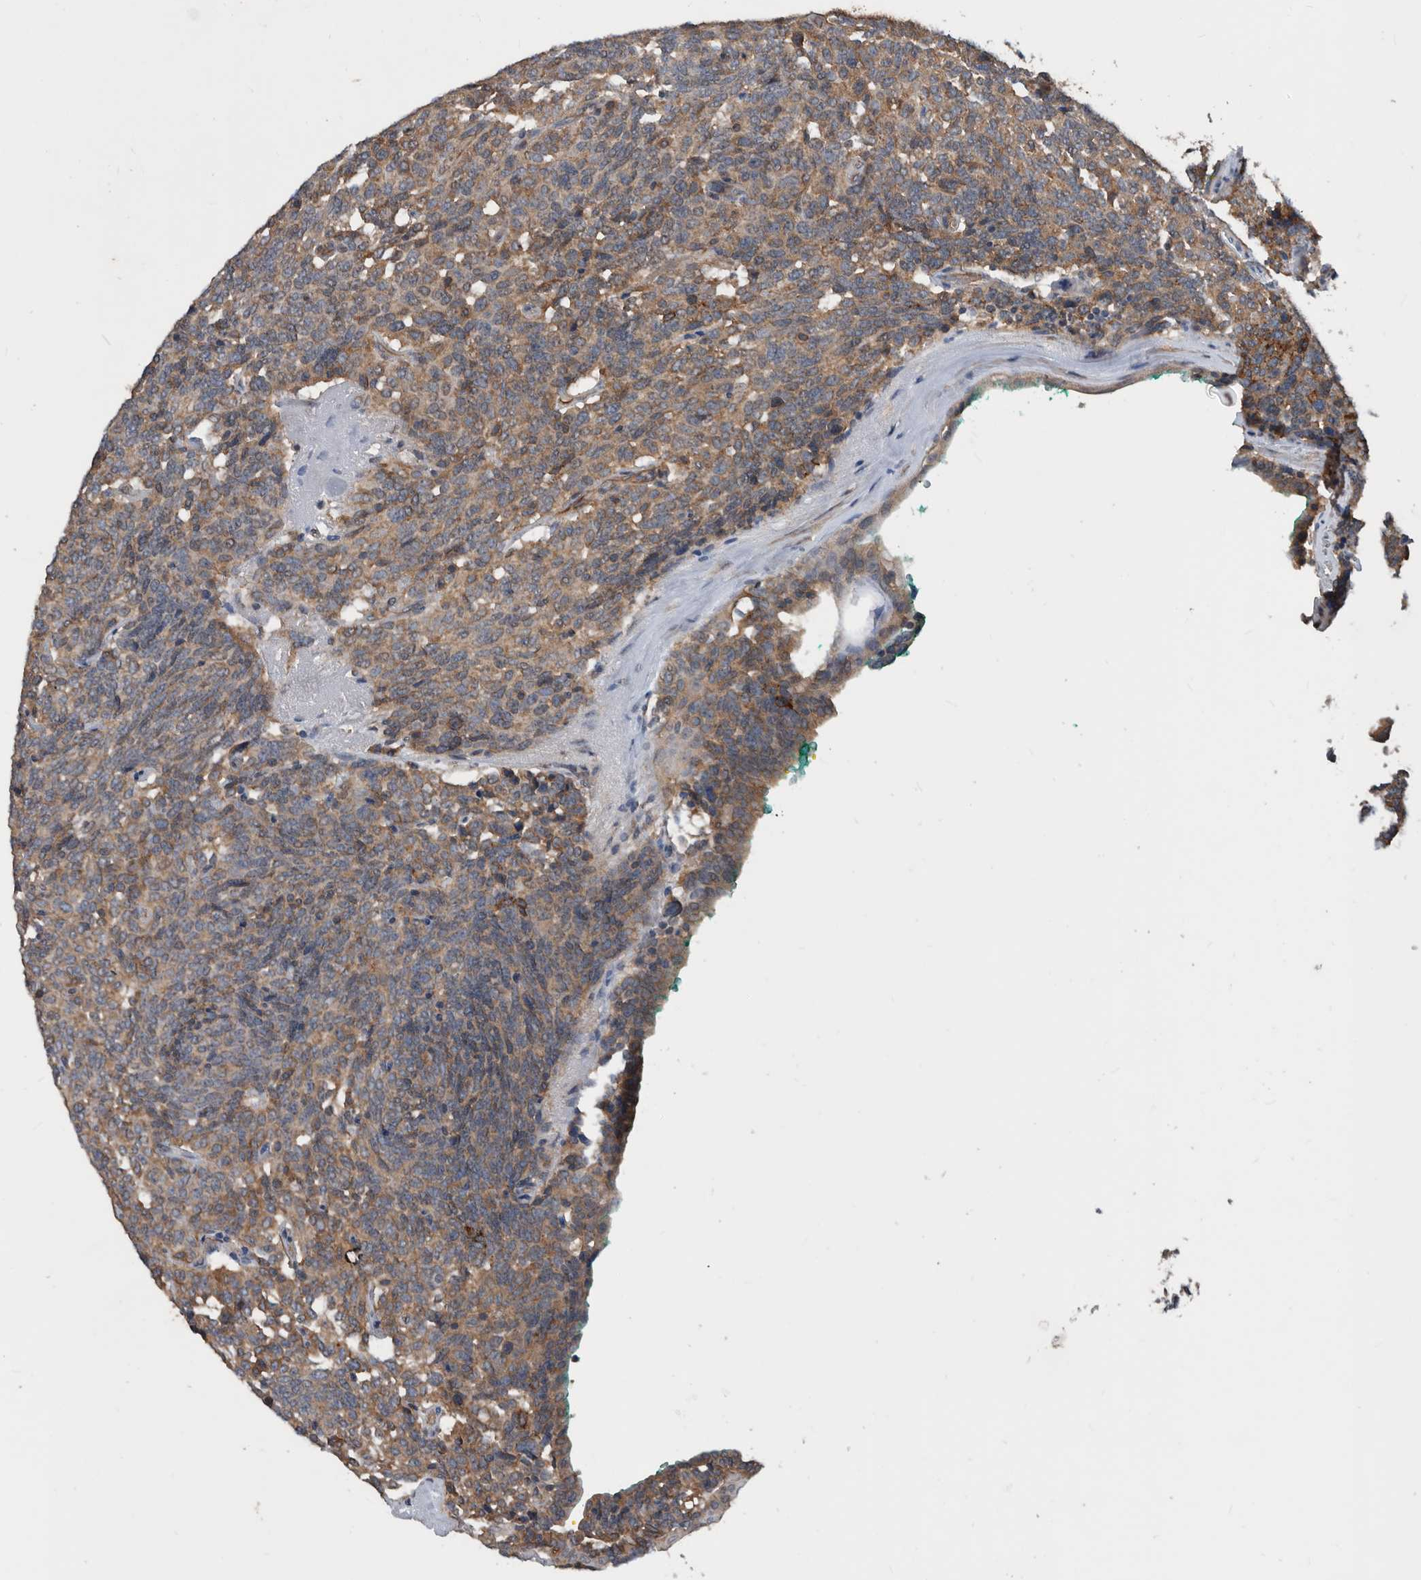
{"staining": {"intensity": "moderate", "quantity": ">75%", "location": "cytoplasmic/membranous"}, "tissue": "carcinoid", "cell_type": "Tumor cells", "image_type": "cancer", "snomed": [{"axis": "morphology", "description": "Carcinoid, malignant, NOS"}, {"axis": "topography", "description": "Lung"}], "caption": "Immunohistochemical staining of carcinoid shows moderate cytoplasmic/membranous protein expression in about >75% of tumor cells.", "gene": "AFAP1", "patient": {"sex": "female", "age": 46}}